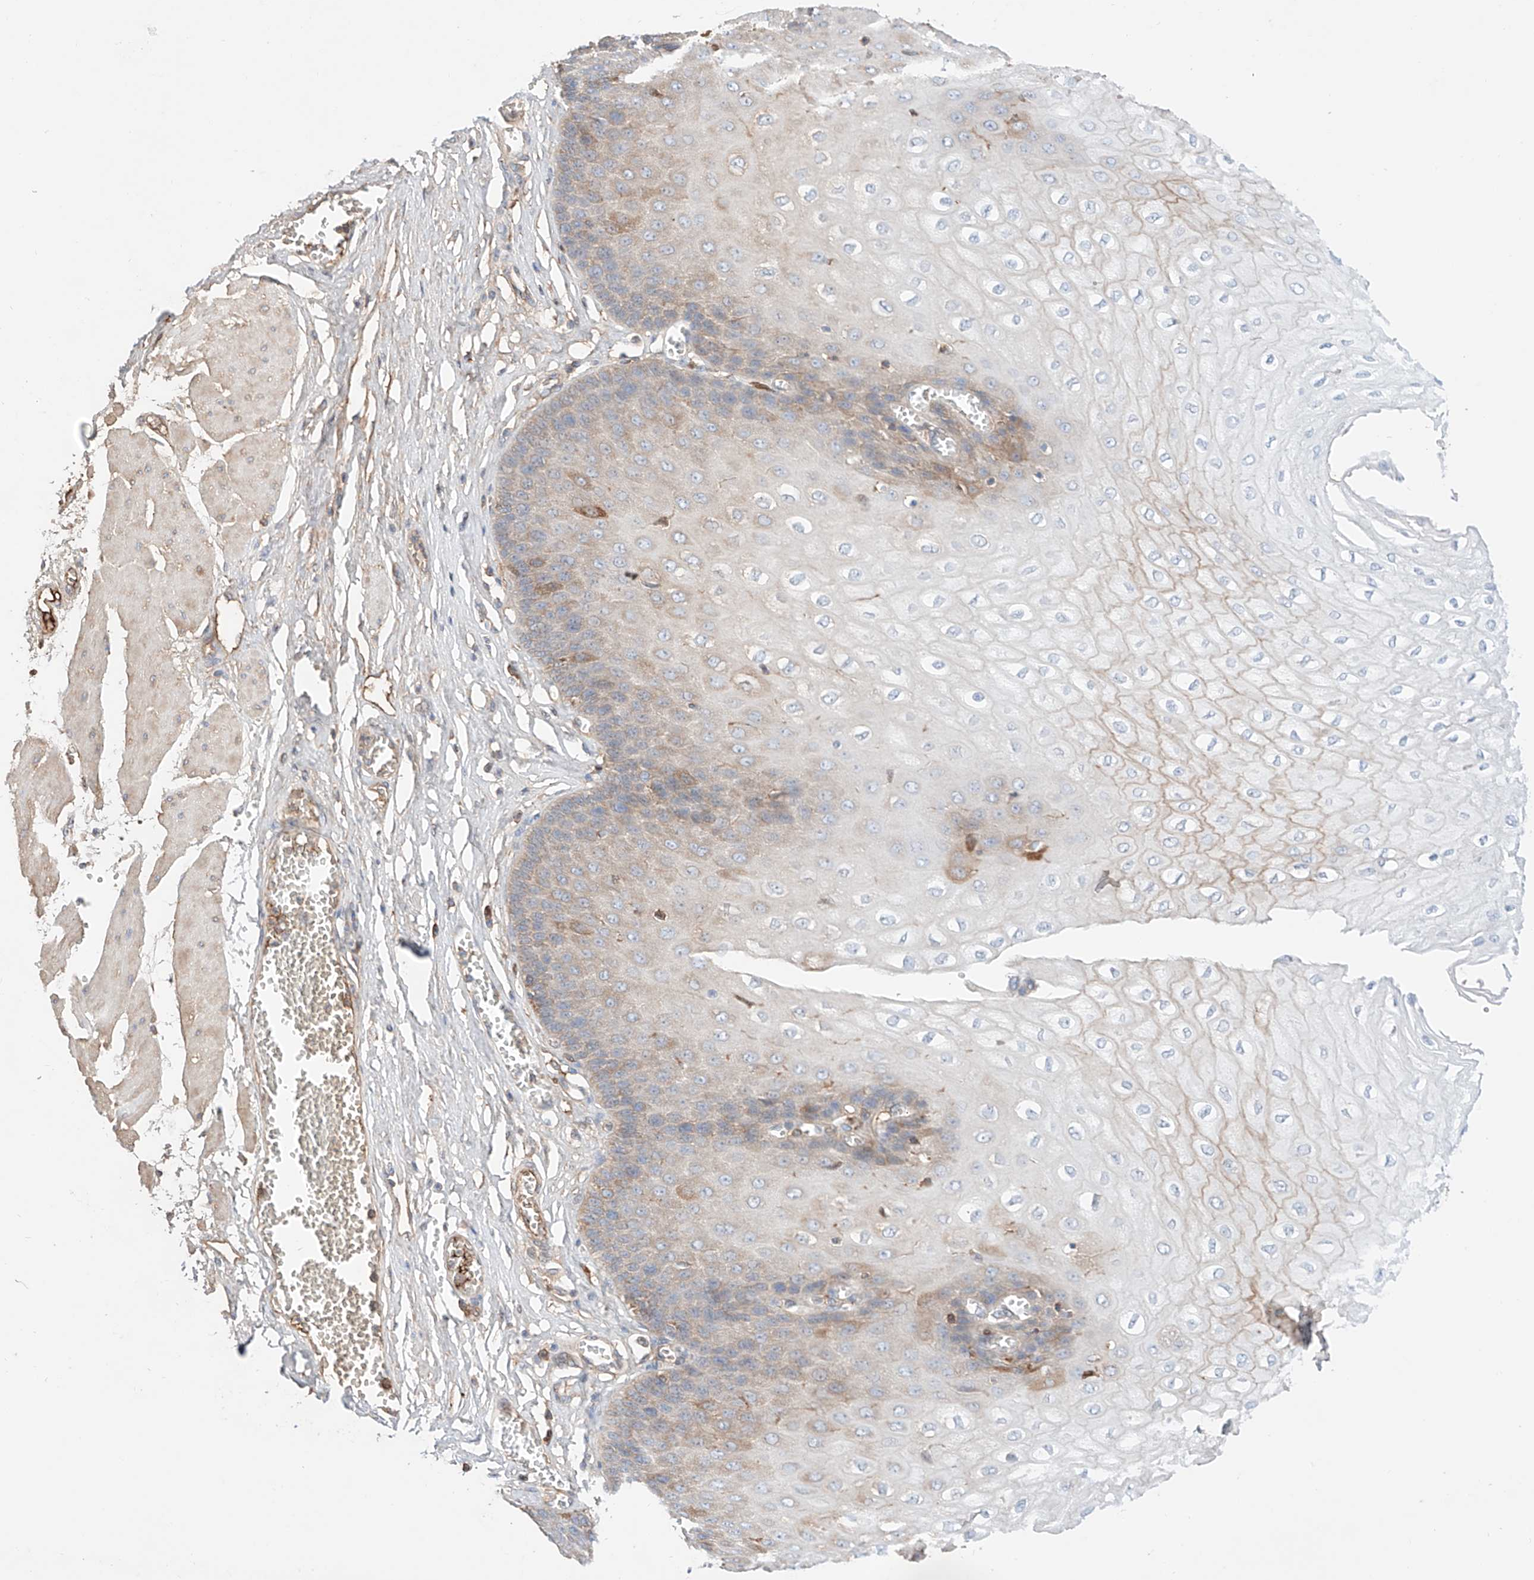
{"staining": {"intensity": "weak", "quantity": "25%-75%", "location": "cytoplasmic/membranous"}, "tissue": "esophagus", "cell_type": "Squamous epithelial cells", "image_type": "normal", "snomed": [{"axis": "morphology", "description": "Normal tissue, NOS"}, {"axis": "topography", "description": "Esophagus"}], "caption": "Immunohistochemistry (IHC) image of benign human esophagus stained for a protein (brown), which displays low levels of weak cytoplasmic/membranous positivity in approximately 25%-75% of squamous epithelial cells.", "gene": "PGGT1B", "patient": {"sex": "male", "age": 60}}